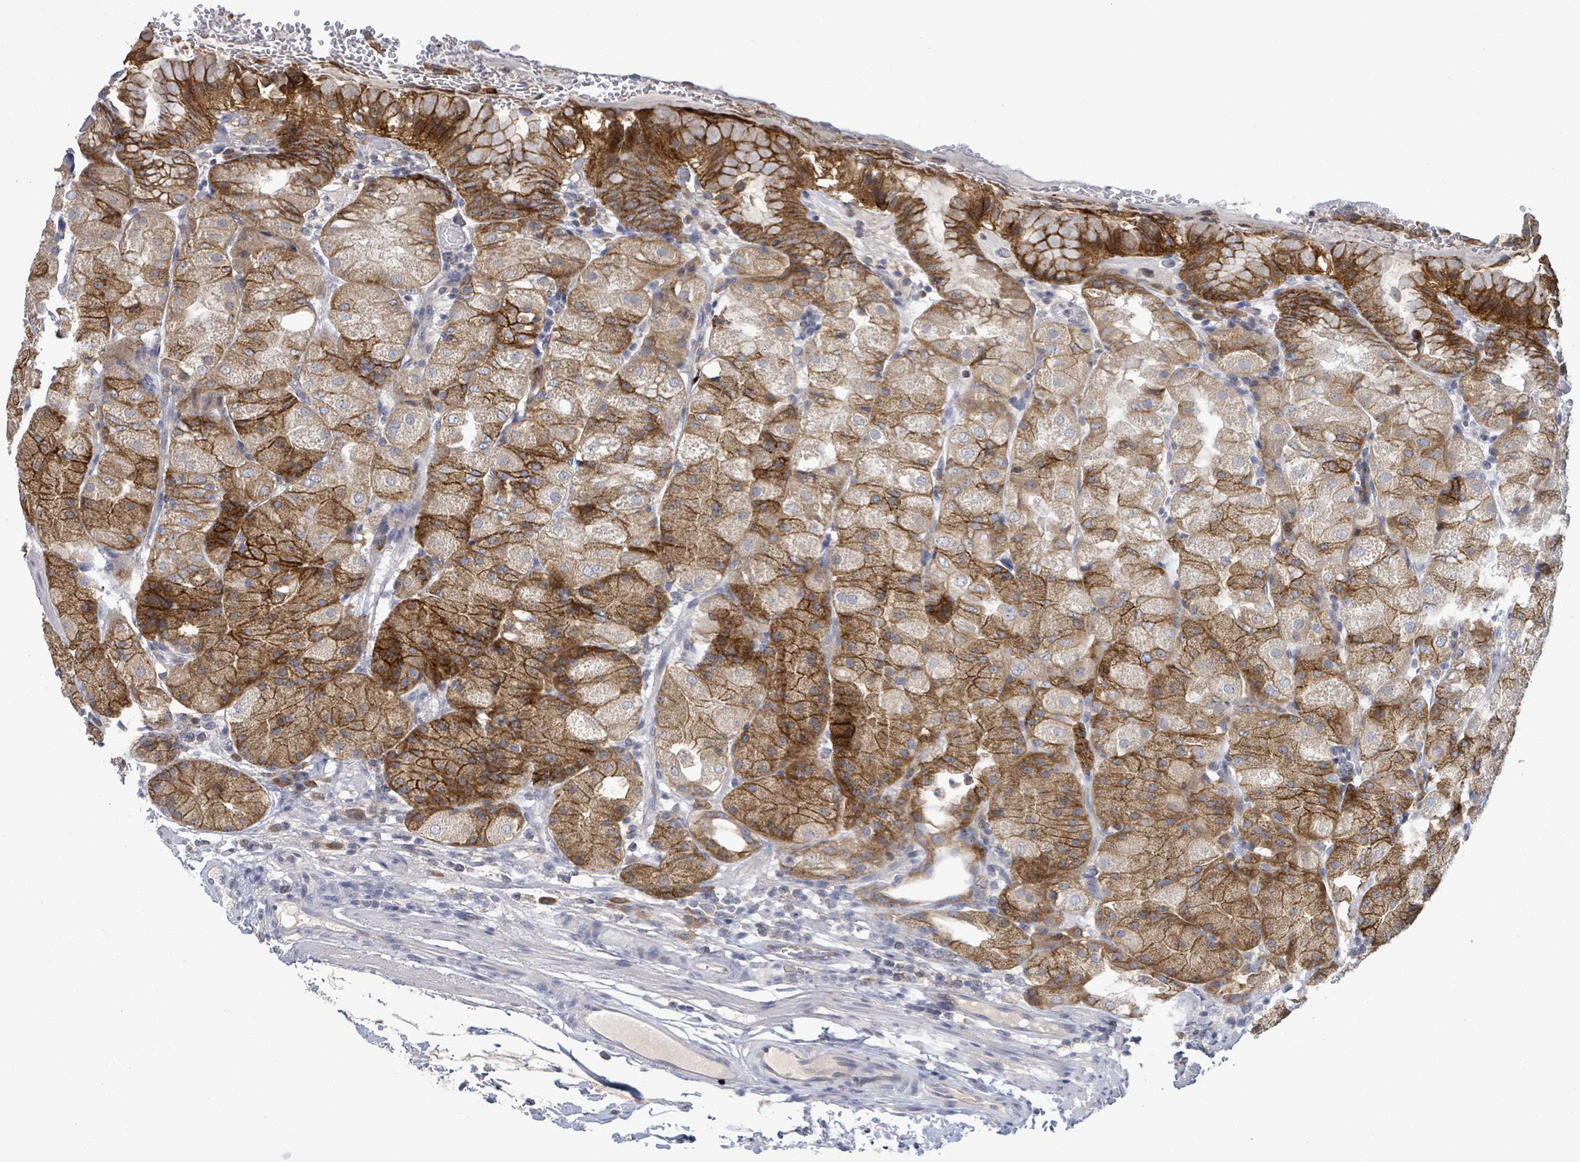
{"staining": {"intensity": "strong", "quantity": ">75%", "location": "cytoplasmic/membranous"}, "tissue": "stomach", "cell_type": "Glandular cells", "image_type": "normal", "snomed": [{"axis": "morphology", "description": "Normal tissue, NOS"}, {"axis": "topography", "description": "Stomach, upper"}, {"axis": "topography", "description": "Stomach, lower"}], "caption": "Stomach stained with IHC demonstrates strong cytoplasmic/membranous staining in approximately >75% of glandular cells.", "gene": "ATP13A1", "patient": {"sex": "male", "age": 62}}